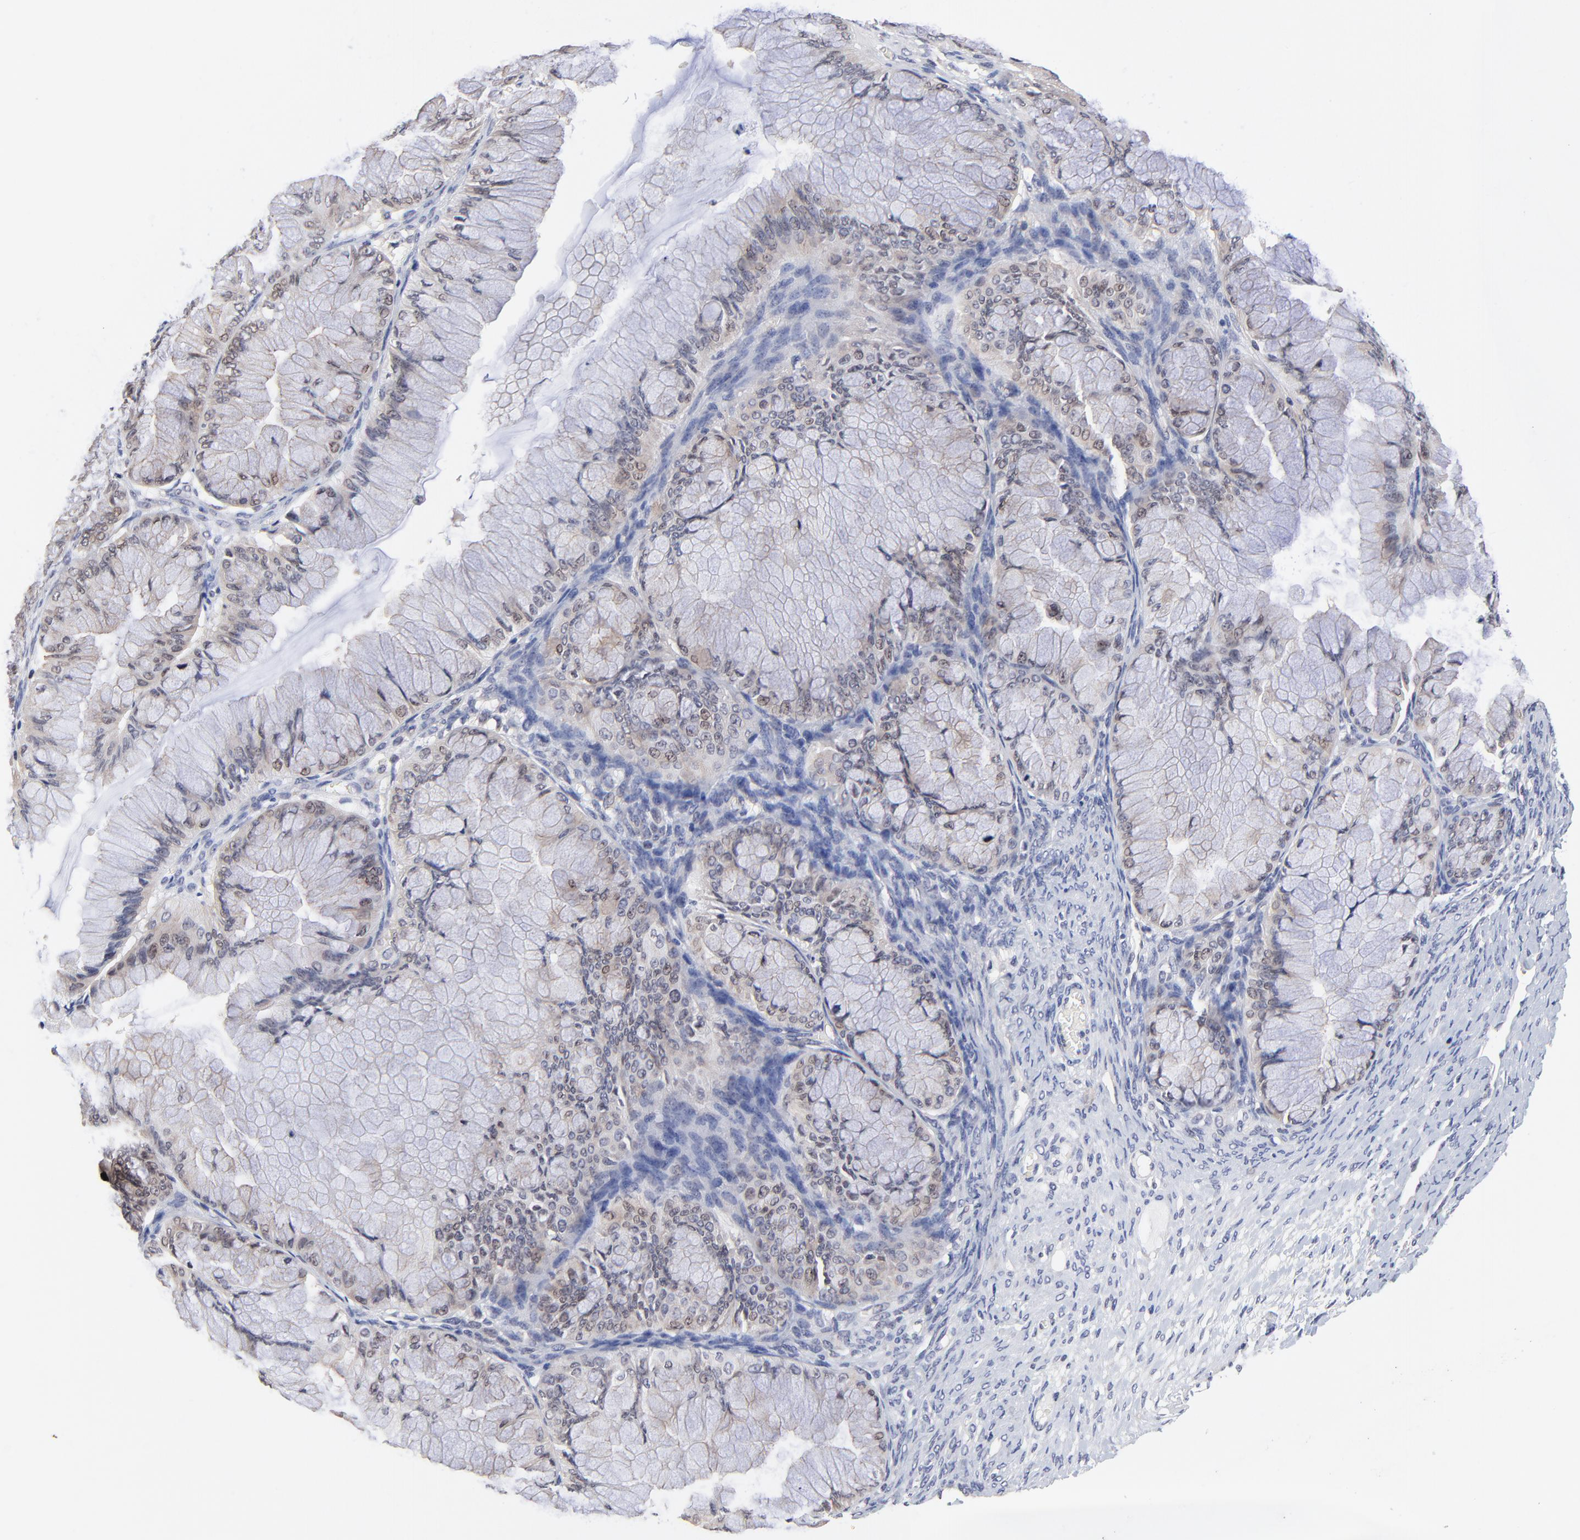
{"staining": {"intensity": "weak", "quantity": ">75%", "location": "cytoplasmic/membranous,nuclear"}, "tissue": "ovarian cancer", "cell_type": "Tumor cells", "image_type": "cancer", "snomed": [{"axis": "morphology", "description": "Cystadenocarcinoma, mucinous, NOS"}, {"axis": "topography", "description": "Ovary"}], "caption": "Ovarian mucinous cystadenocarcinoma stained with DAB immunohistochemistry reveals low levels of weak cytoplasmic/membranous and nuclear staining in approximately >75% of tumor cells. Using DAB (3,3'-diaminobenzidine) (brown) and hematoxylin (blue) stains, captured at high magnification using brightfield microscopy.", "gene": "FBXO8", "patient": {"sex": "female", "age": 63}}